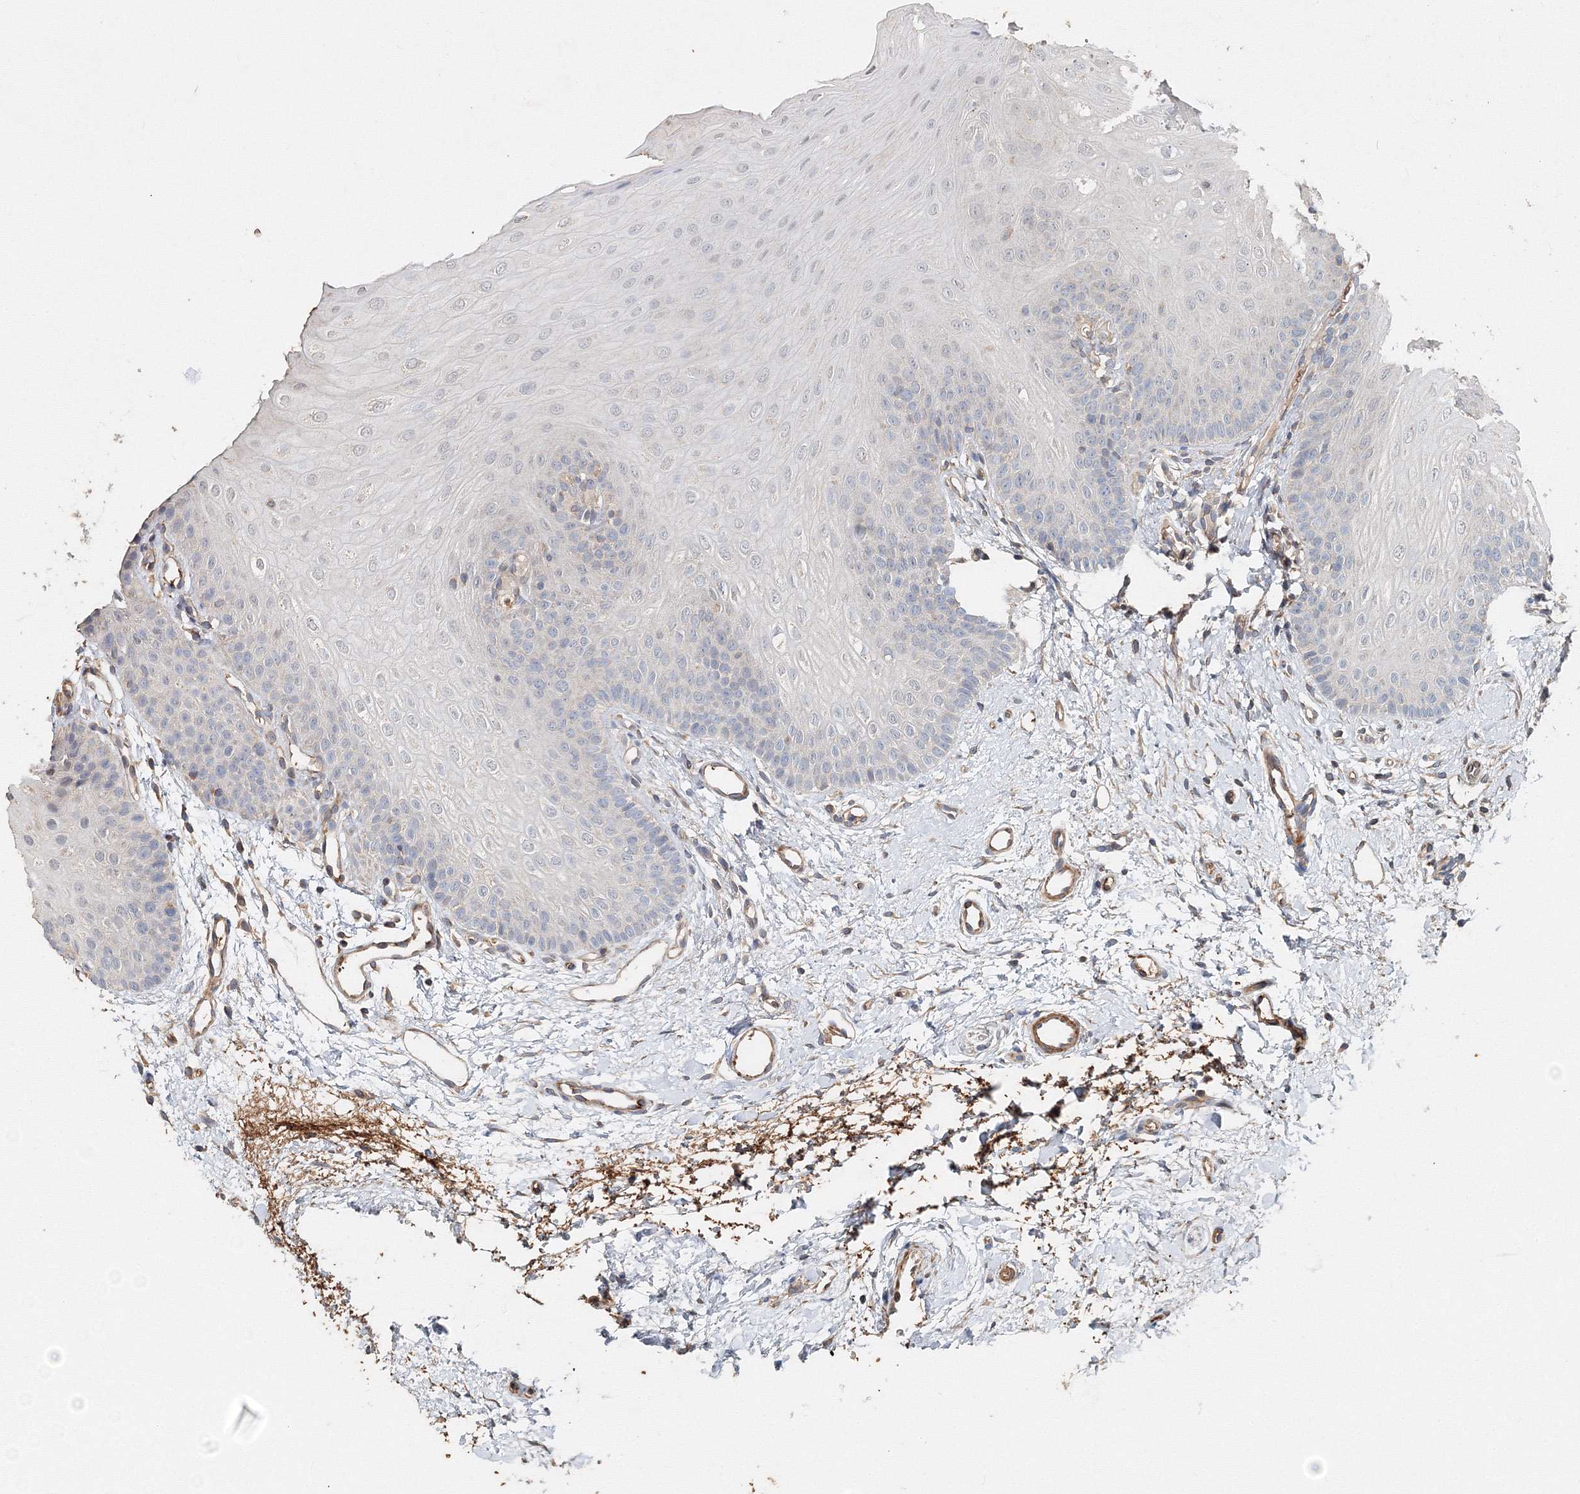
{"staining": {"intensity": "negative", "quantity": "none", "location": "none"}, "tissue": "oral mucosa", "cell_type": "Squamous epithelial cells", "image_type": "normal", "snomed": [{"axis": "morphology", "description": "Normal tissue, NOS"}, {"axis": "topography", "description": "Oral tissue"}], "caption": "An immunohistochemistry photomicrograph of normal oral mucosa is shown. There is no staining in squamous epithelial cells of oral mucosa.", "gene": "NALF2", "patient": {"sex": "female", "age": 68}}